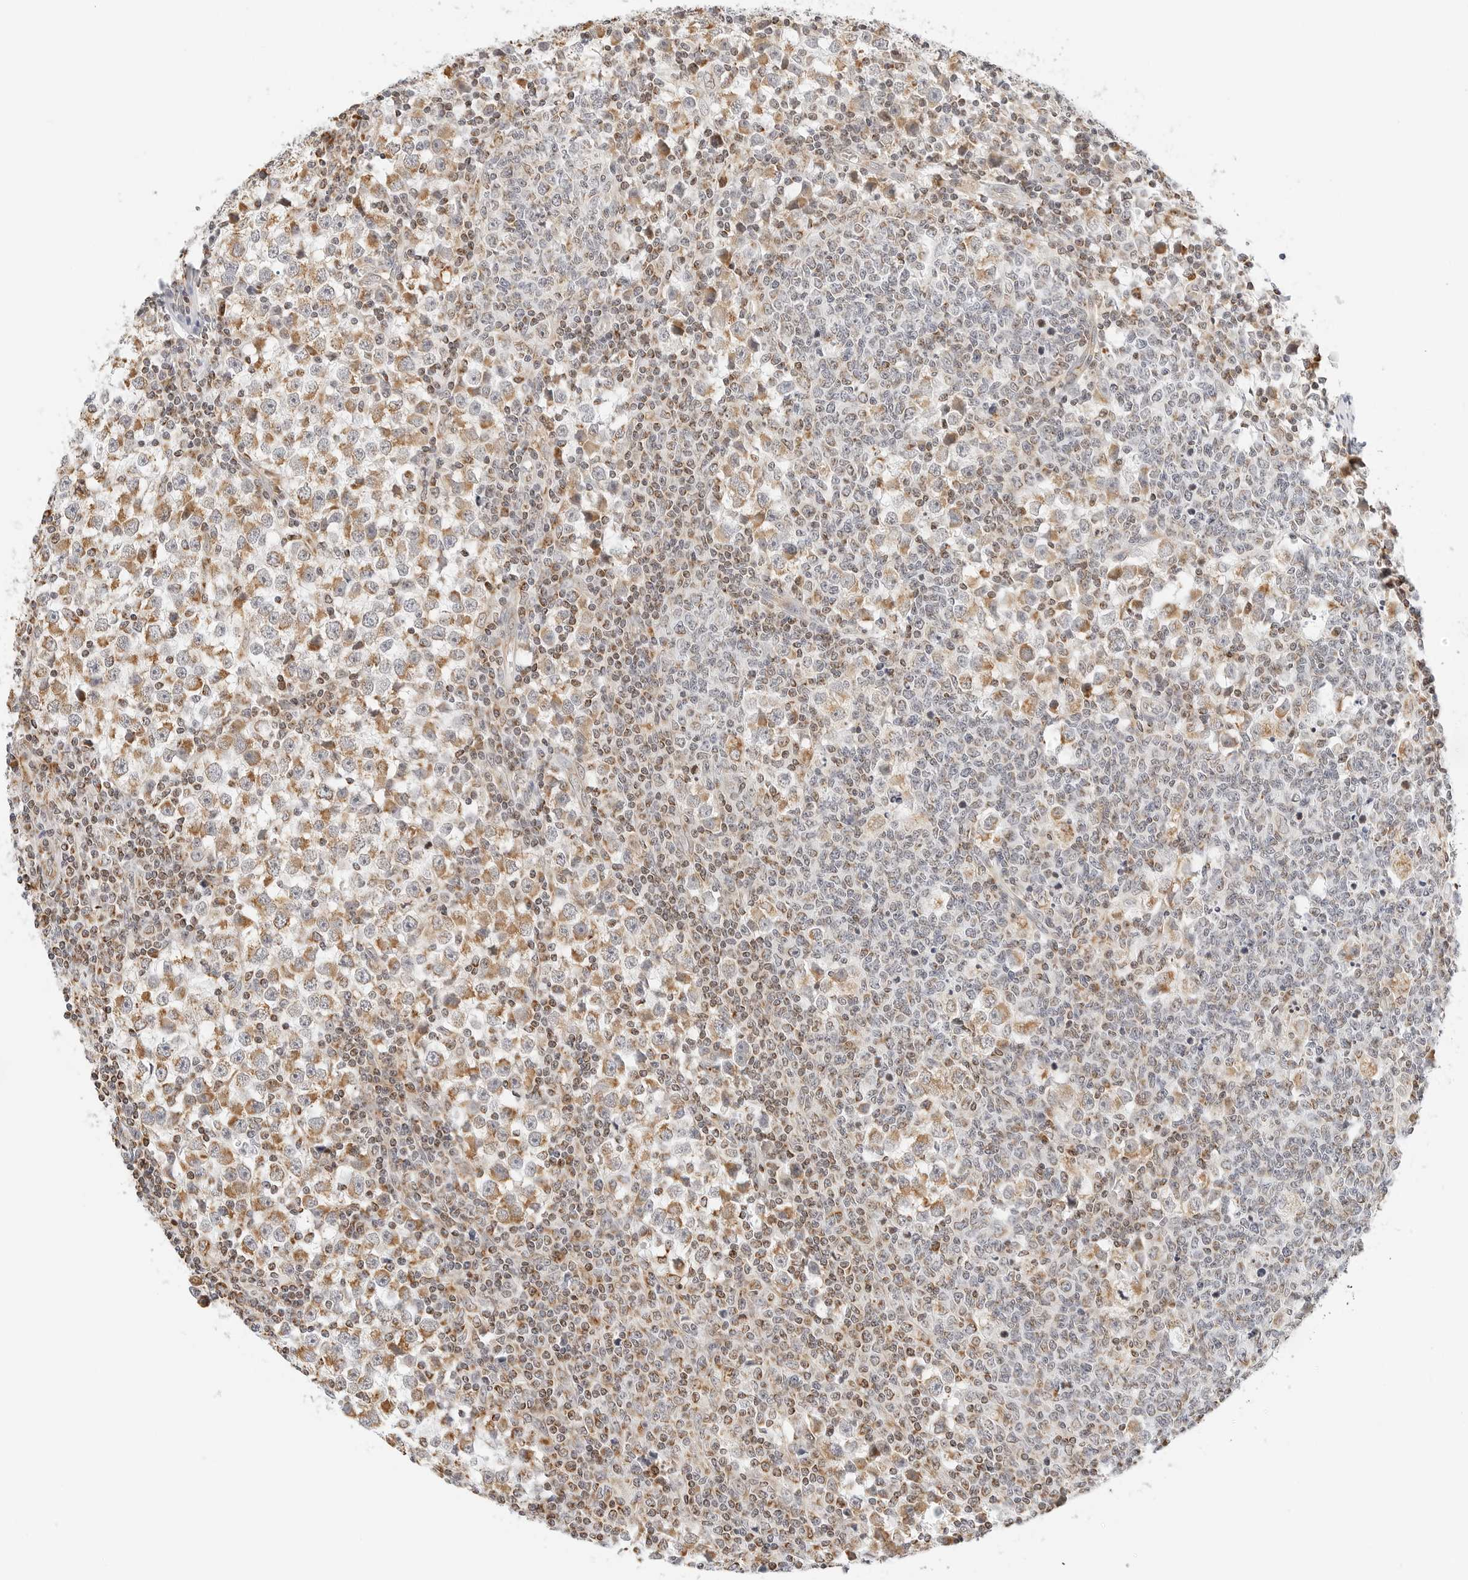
{"staining": {"intensity": "moderate", "quantity": ">75%", "location": "cytoplasmic/membranous"}, "tissue": "testis cancer", "cell_type": "Tumor cells", "image_type": "cancer", "snomed": [{"axis": "morphology", "description": "Seminoma, NOS"}, {"axis": "topography", "description": "Testis"}], "caption": "The histopathology image demonstrates immunohistochemical staining of testis cancer (seminoma). There is moderate cytoplasmic/membranous expression is appreciated in about >75% of tumor cells.", "gene": "ATL1", "patient": {"sex": "male", "age": 65}}